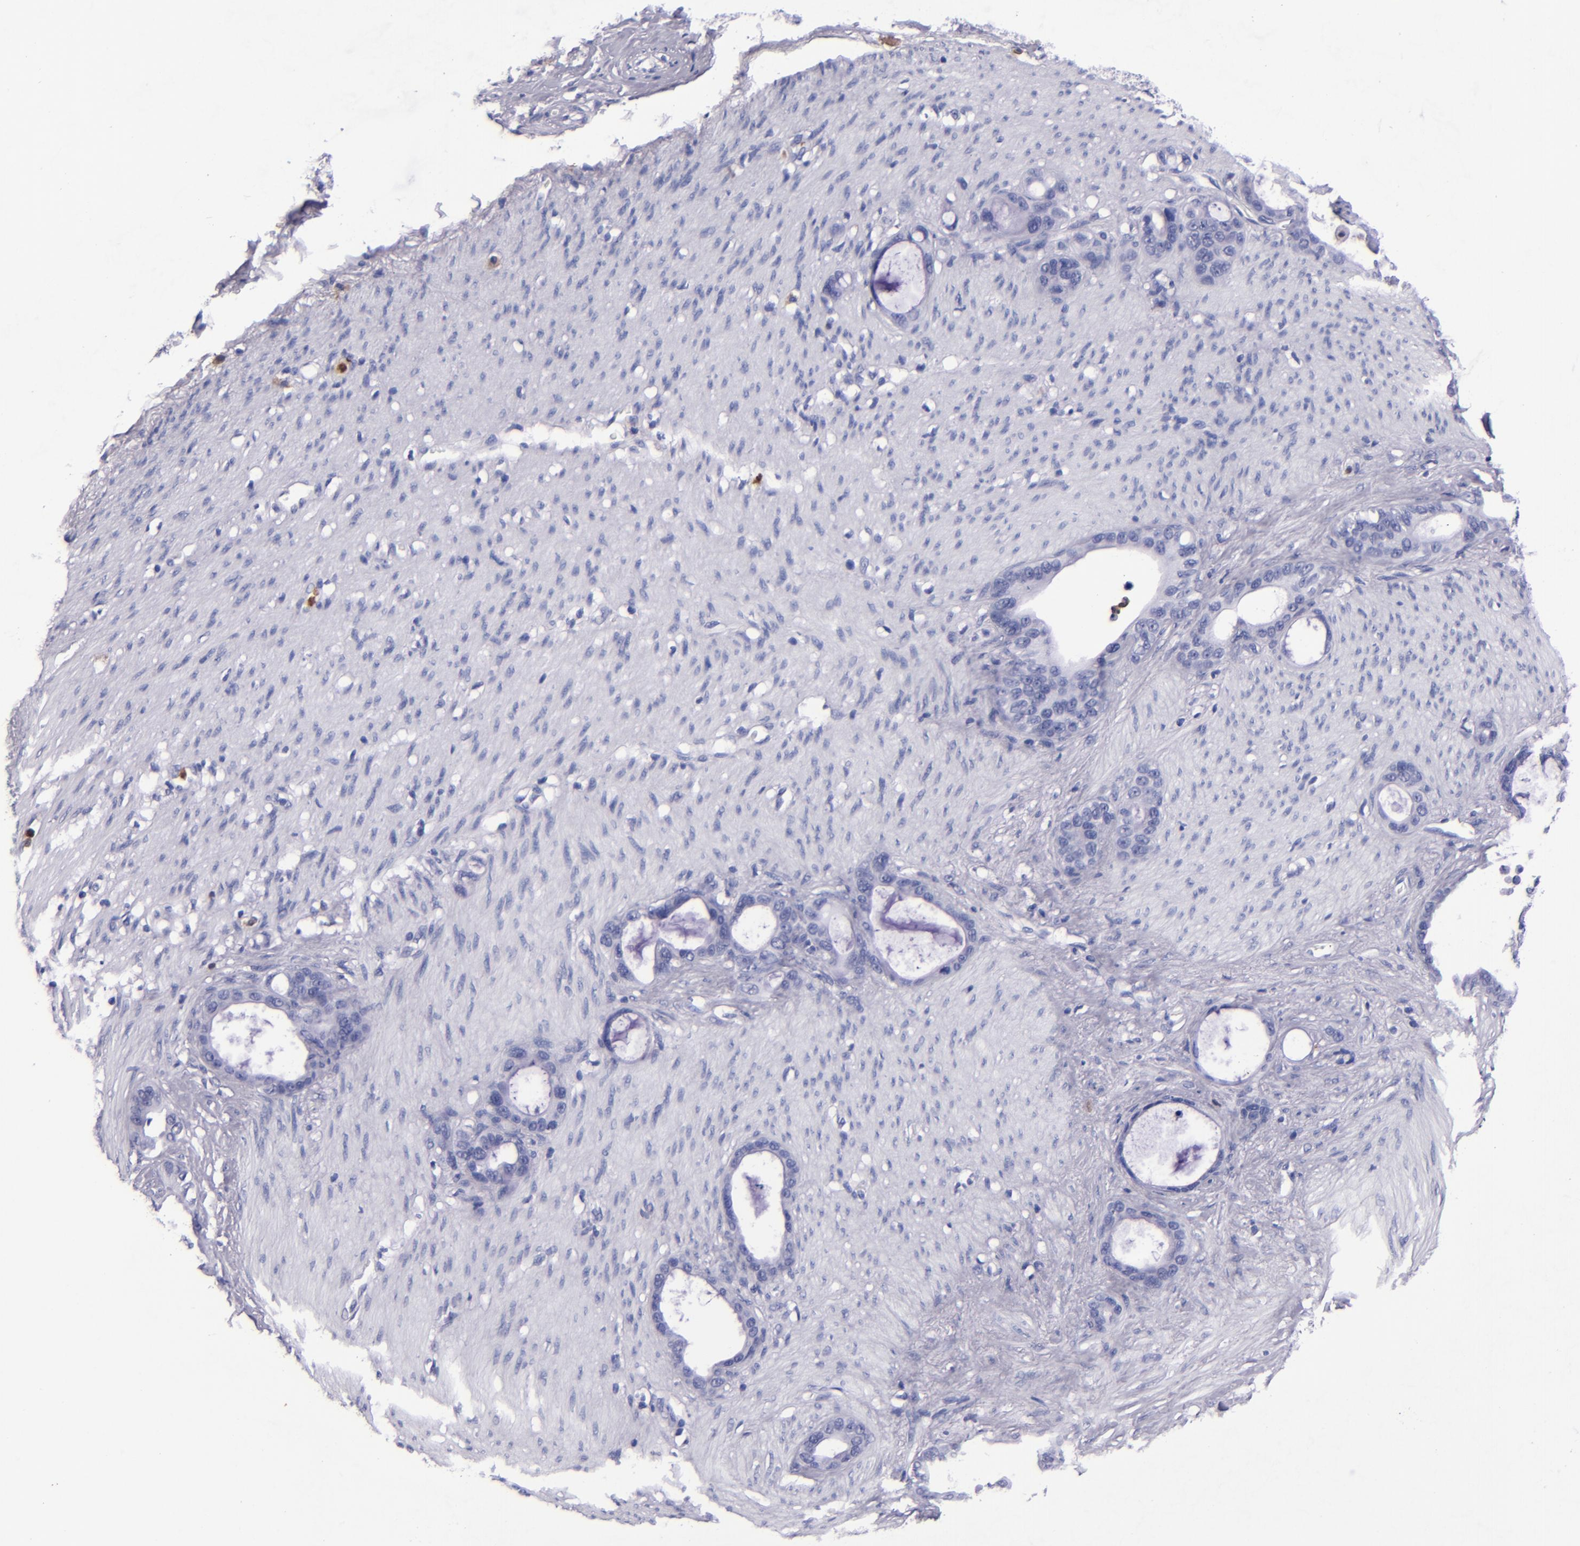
{"staining": {"intensity": "negative", "quantity": "none", "location": "none"}, "tissue": "stomach cancer", "cell_type": "Tumor cells", "image_type": "cancer", "snomed": [{"axis": "morphology", "description": "Adenocarcinoma, NOS"}, {"axis": "topography", "description": "Stomach"}], "caption": "This is an immunohistochemistry photomicrograph of stomach cancer (adenocarcinoma). There is no expression in tumor cells.", "gene": "S100A8", "patient": {"sex": "female", "age": 75}}